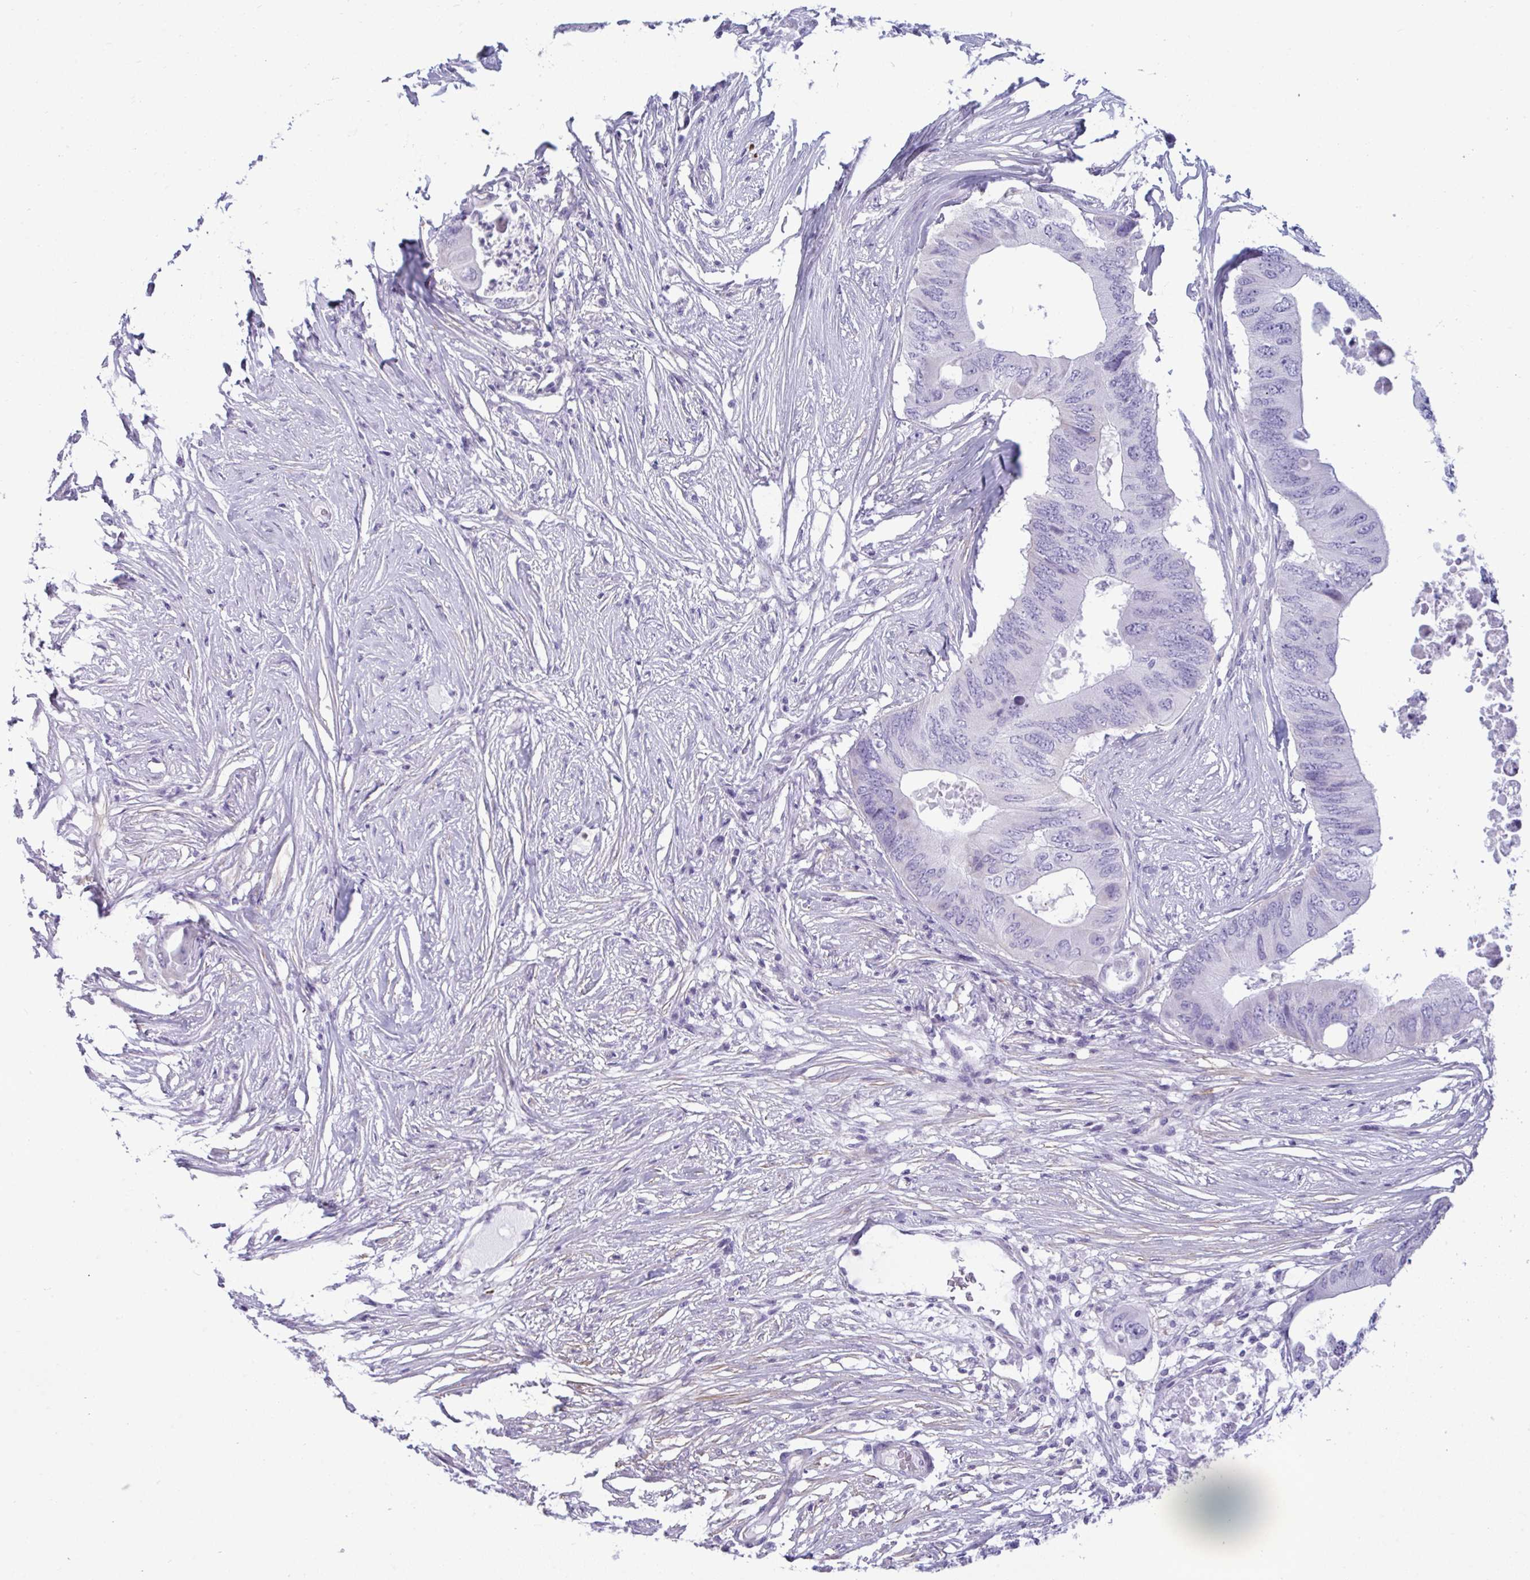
{"staining": {"intensity": "negative", "quantity": "none", "location": "none"}, "tissue": "colorectal cancer", "cell_type": "Tumor cells", "image_type": "cancer", "snomed": [{"axis": "morphology", "description": "Adenocarcinoma, NOS"}, {"axis": "topography", "description": "Colon"}], "caption": "Protein analysis of colorectal adenocarcinoma shows no significant expression in tumor cells.", "gene": "MYH10", "patient": {"sex": "male", "age": 71}}